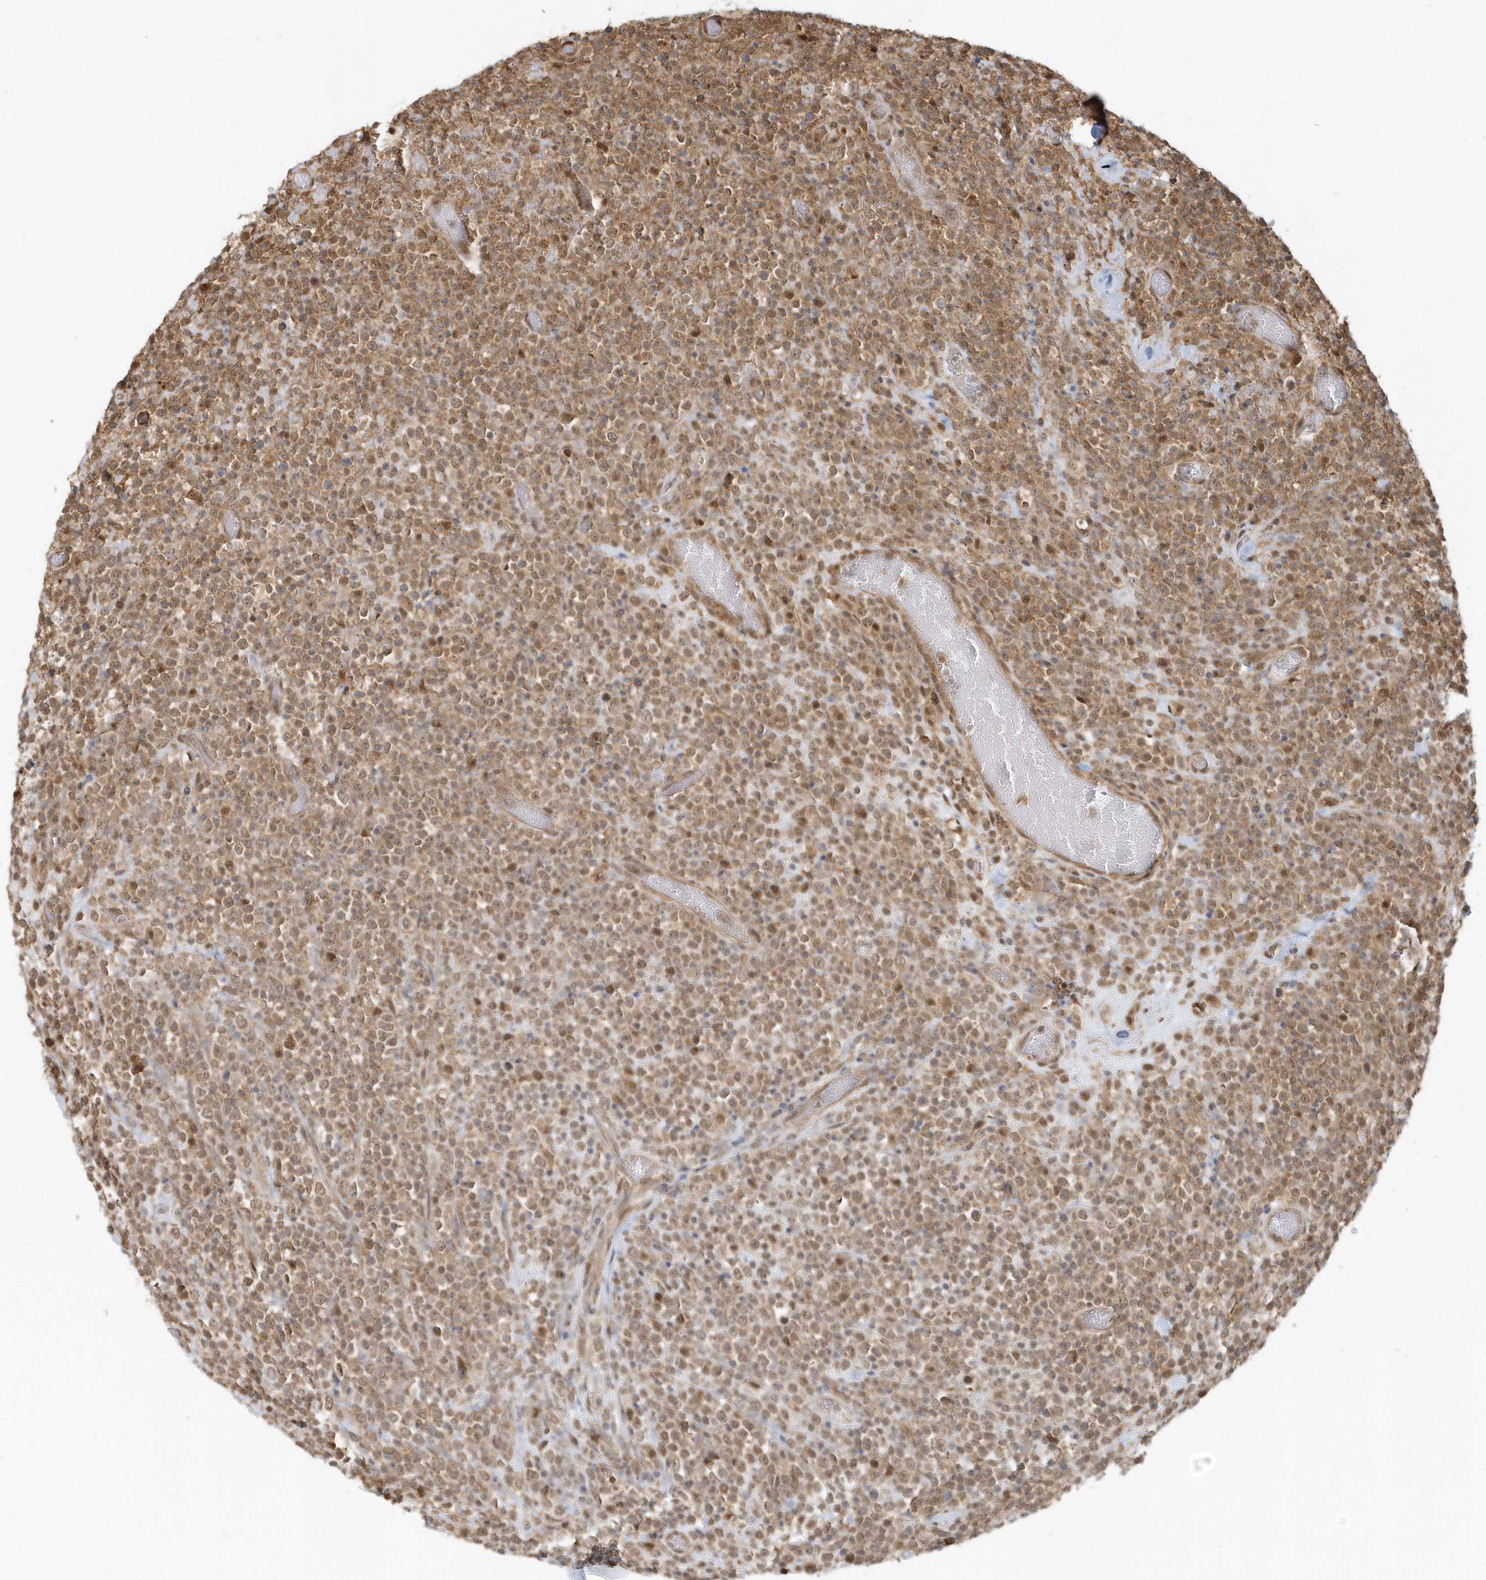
{"staining": {"intensity": "moderate", "quantity": ">75%", "location": "cytoplasmic/membranous,nuclear"}, "tissue": "lymphoma", "cell_type": "Tumor cells", "image_type": "cancer", "snomed": [{"axis": "morphology", "description": "Malignant lymphoma, non-Hodgkin's type, High grade"}, {"axis": "topography", "description": "Colon"}], "caption": "Tumor cells demonstrate medium levels of moderate cytoplasmic/membranous and nuclear positivity in approximately >75% of cells in human malignant lymphoma, non-Hodgkin's type (high-grade).", "gene": "PSMD6", "patient": {"sex": "female", "age": 53}}